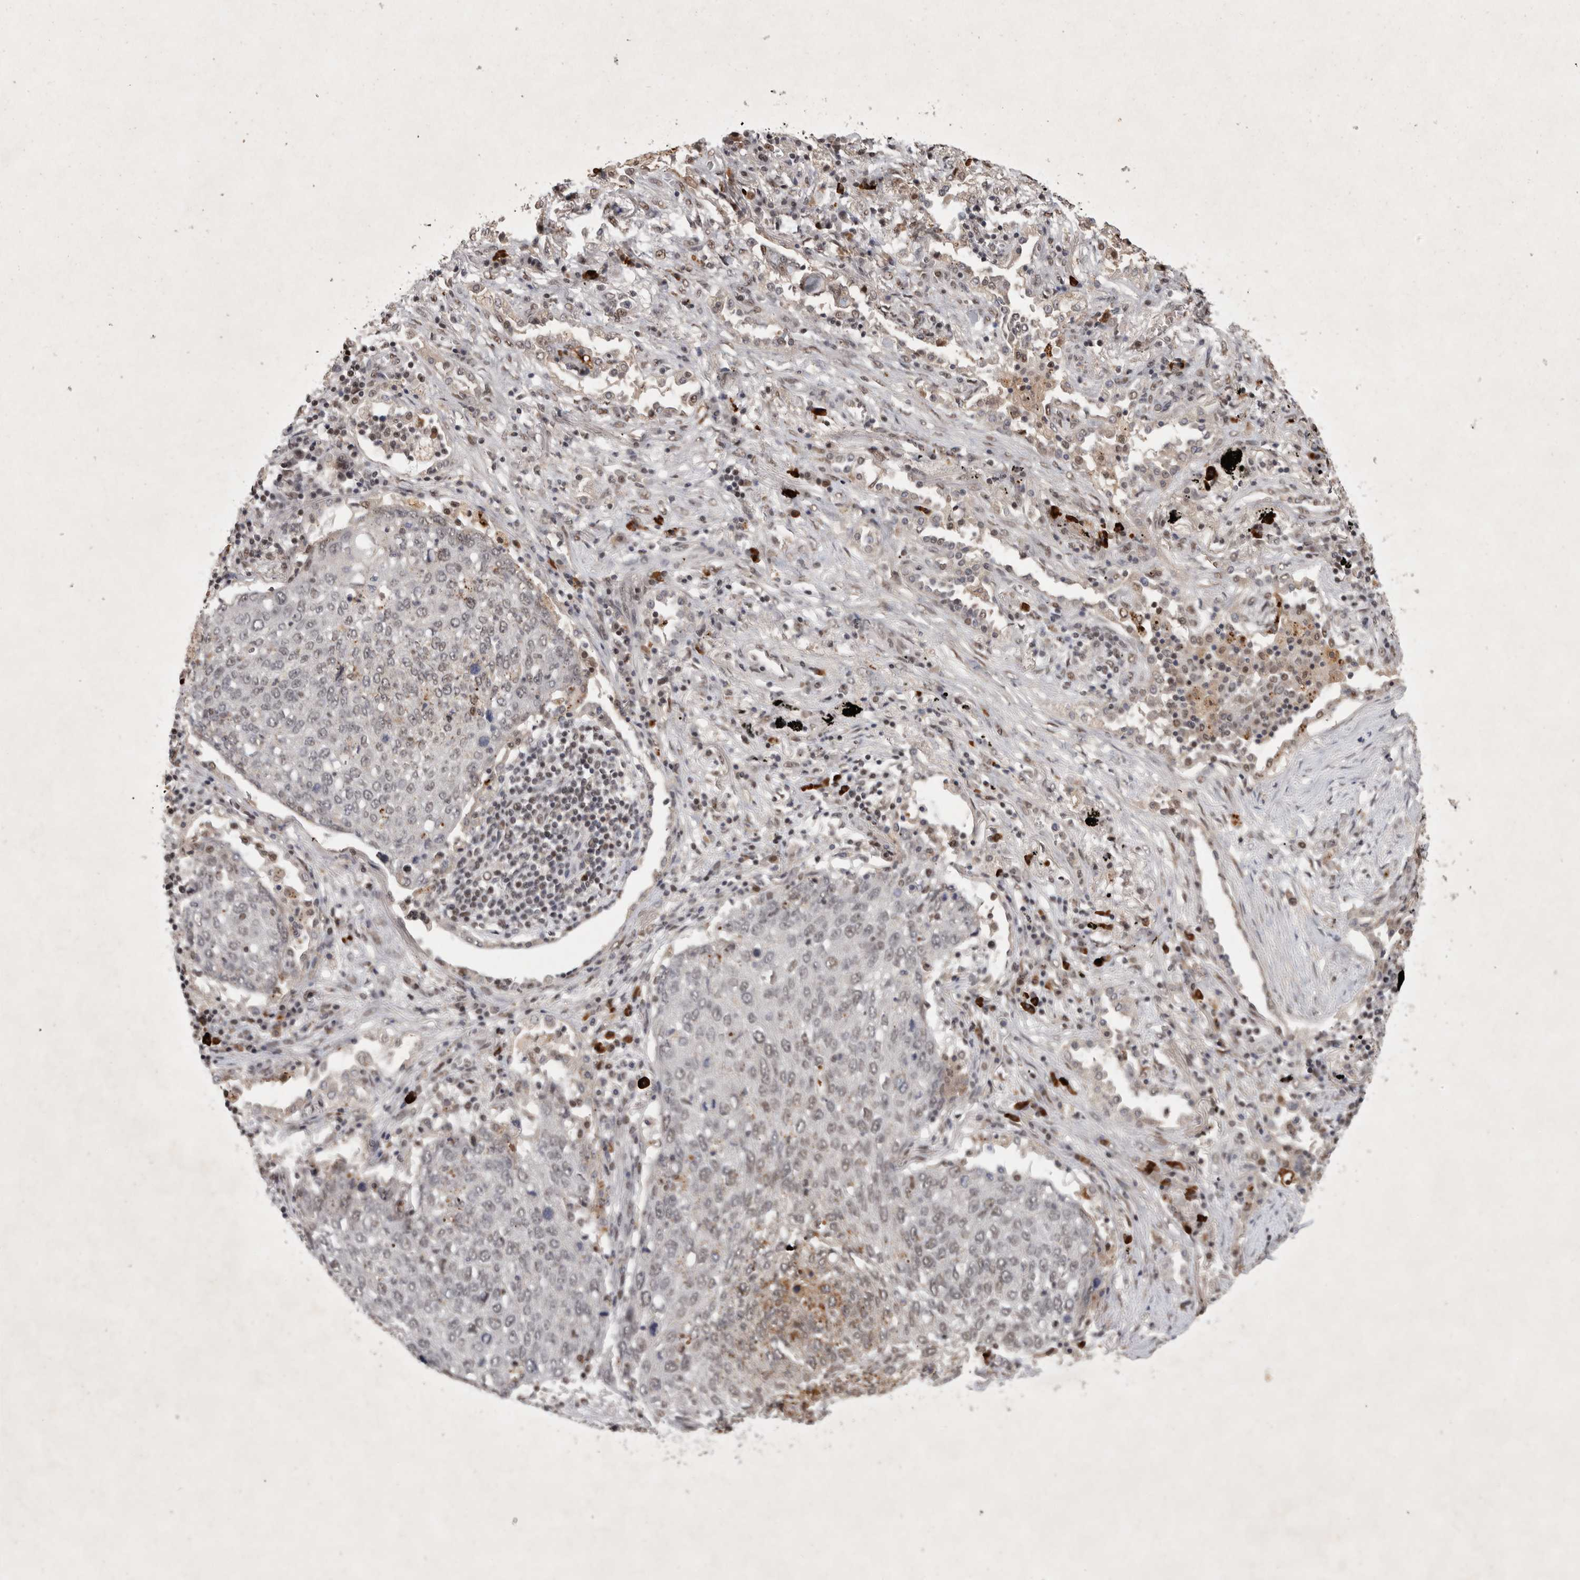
{"staining": {"intensity": "weak", "quantity": "<25%", "location": "nuclear"}, "tissue": "lung cancer", "cell_type": "Tumor cells", "image_type": "cancer", "snomed": [{"axis": "morphology", "description": "Squamous cell carcinoma, NOS"}, {"axis": "topography", "description": "Lung"}], "caption": "There is no significant positivity in tumor cells of lung squamous cell carcinoma. (DAB (3,3'-diaminobenzidine) immunohistochemistry visualized using brightfield microscopy, high magnification).", "gene": "XRCC5", "patient": {"sex": "female", "age": 63}}